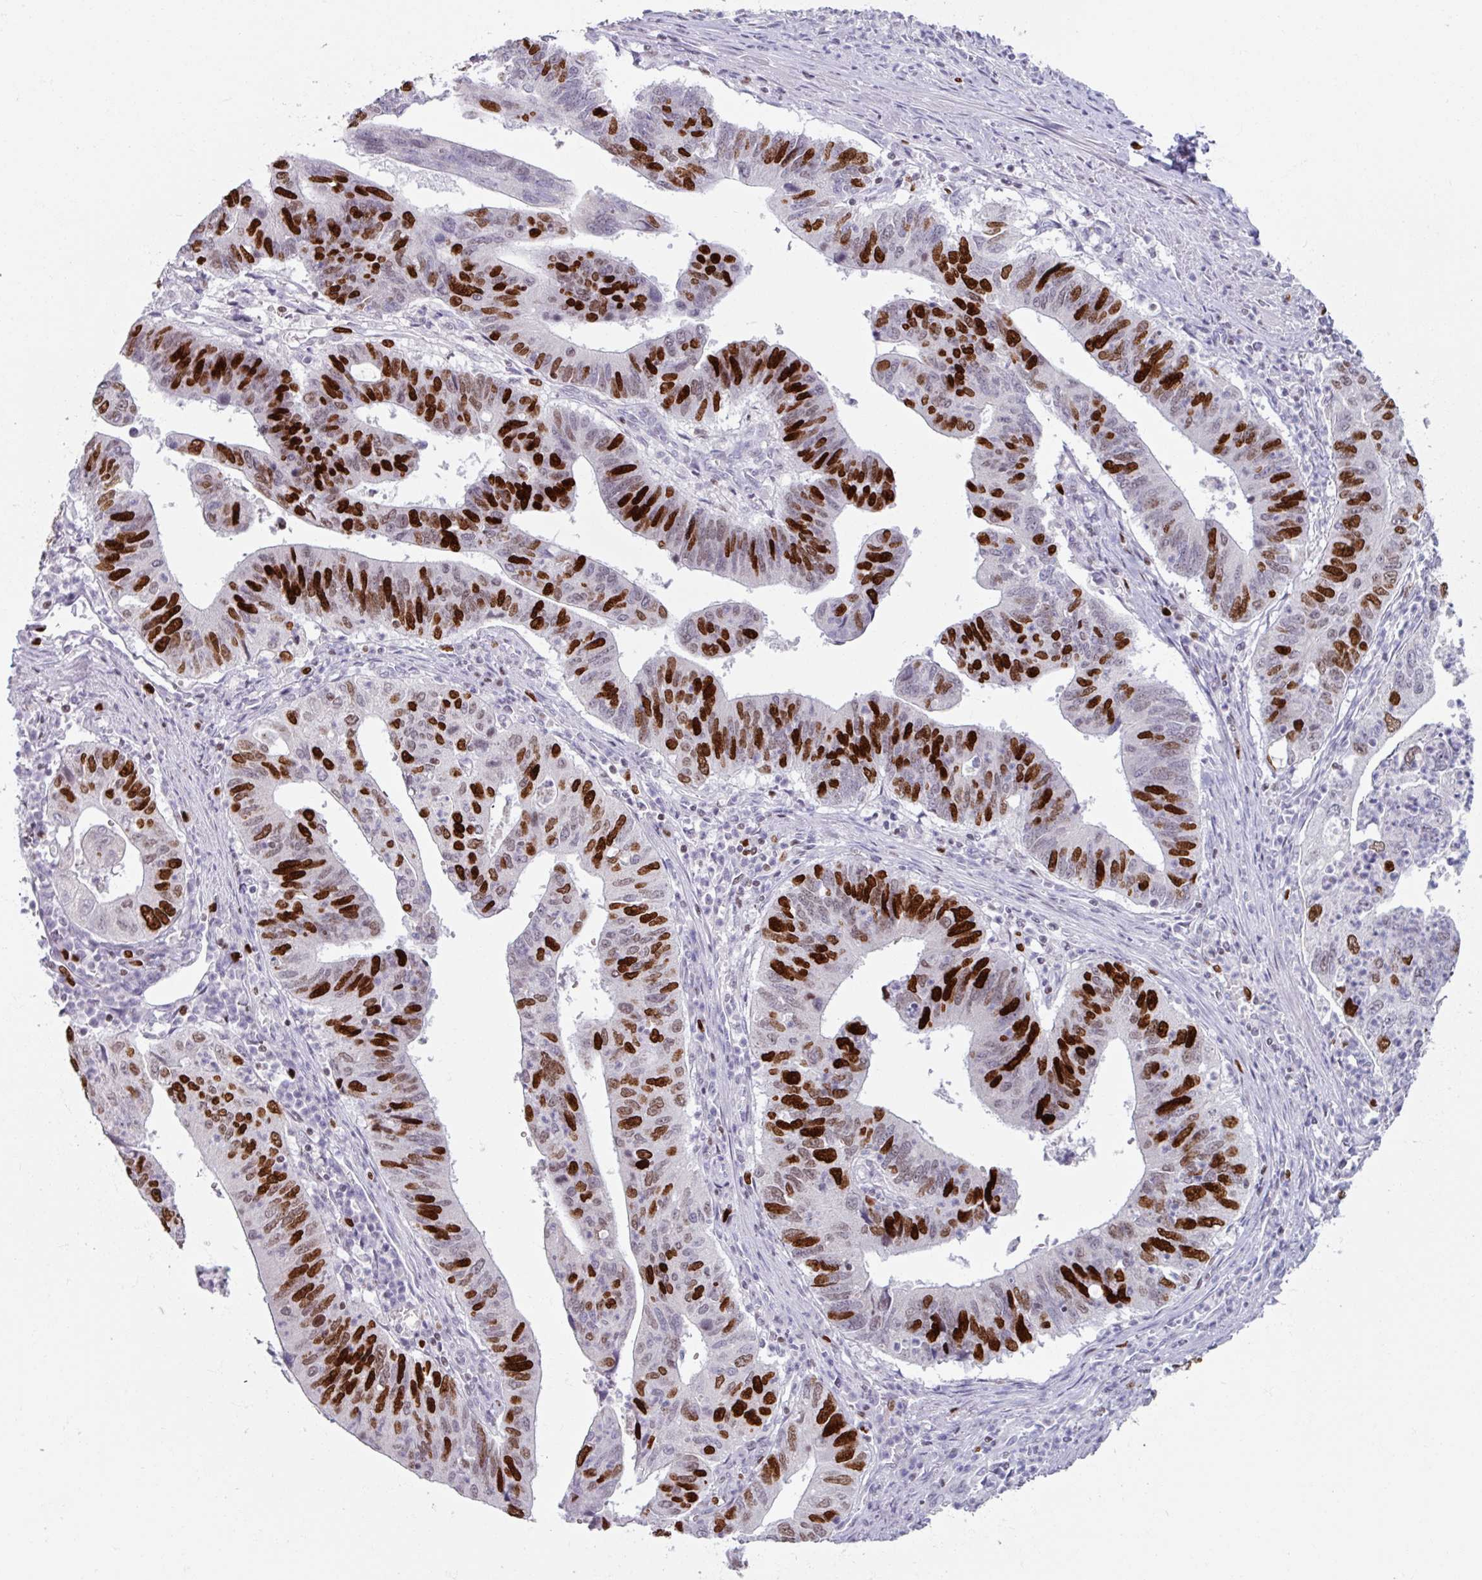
{"staining": {"intensity": "strong", "quantity": "25%-75%", "location": "nuclear"}, "tissue": "stomach cancer", "cell_type": "Tumor cells", "image_type": "cancer", "snomed": [{"axis": "morphology", "description": "Adenocarcinoma, NOS"}, {"axis": "topography", "description": "Stomach"}], "caption": "High-magnification brightfield microscopy of stomach cancer (adenocarcinoma) stained with DAB (3,3'-diaminobenzidine) (brown) and counterstained with hematoxylin (blue). tumor cells exhibit strong nuclear positivity is appreciated in approximately25%-75% of cells.", "gene": "ATAD2", "patient": {"sex": "male", "age": 59}}